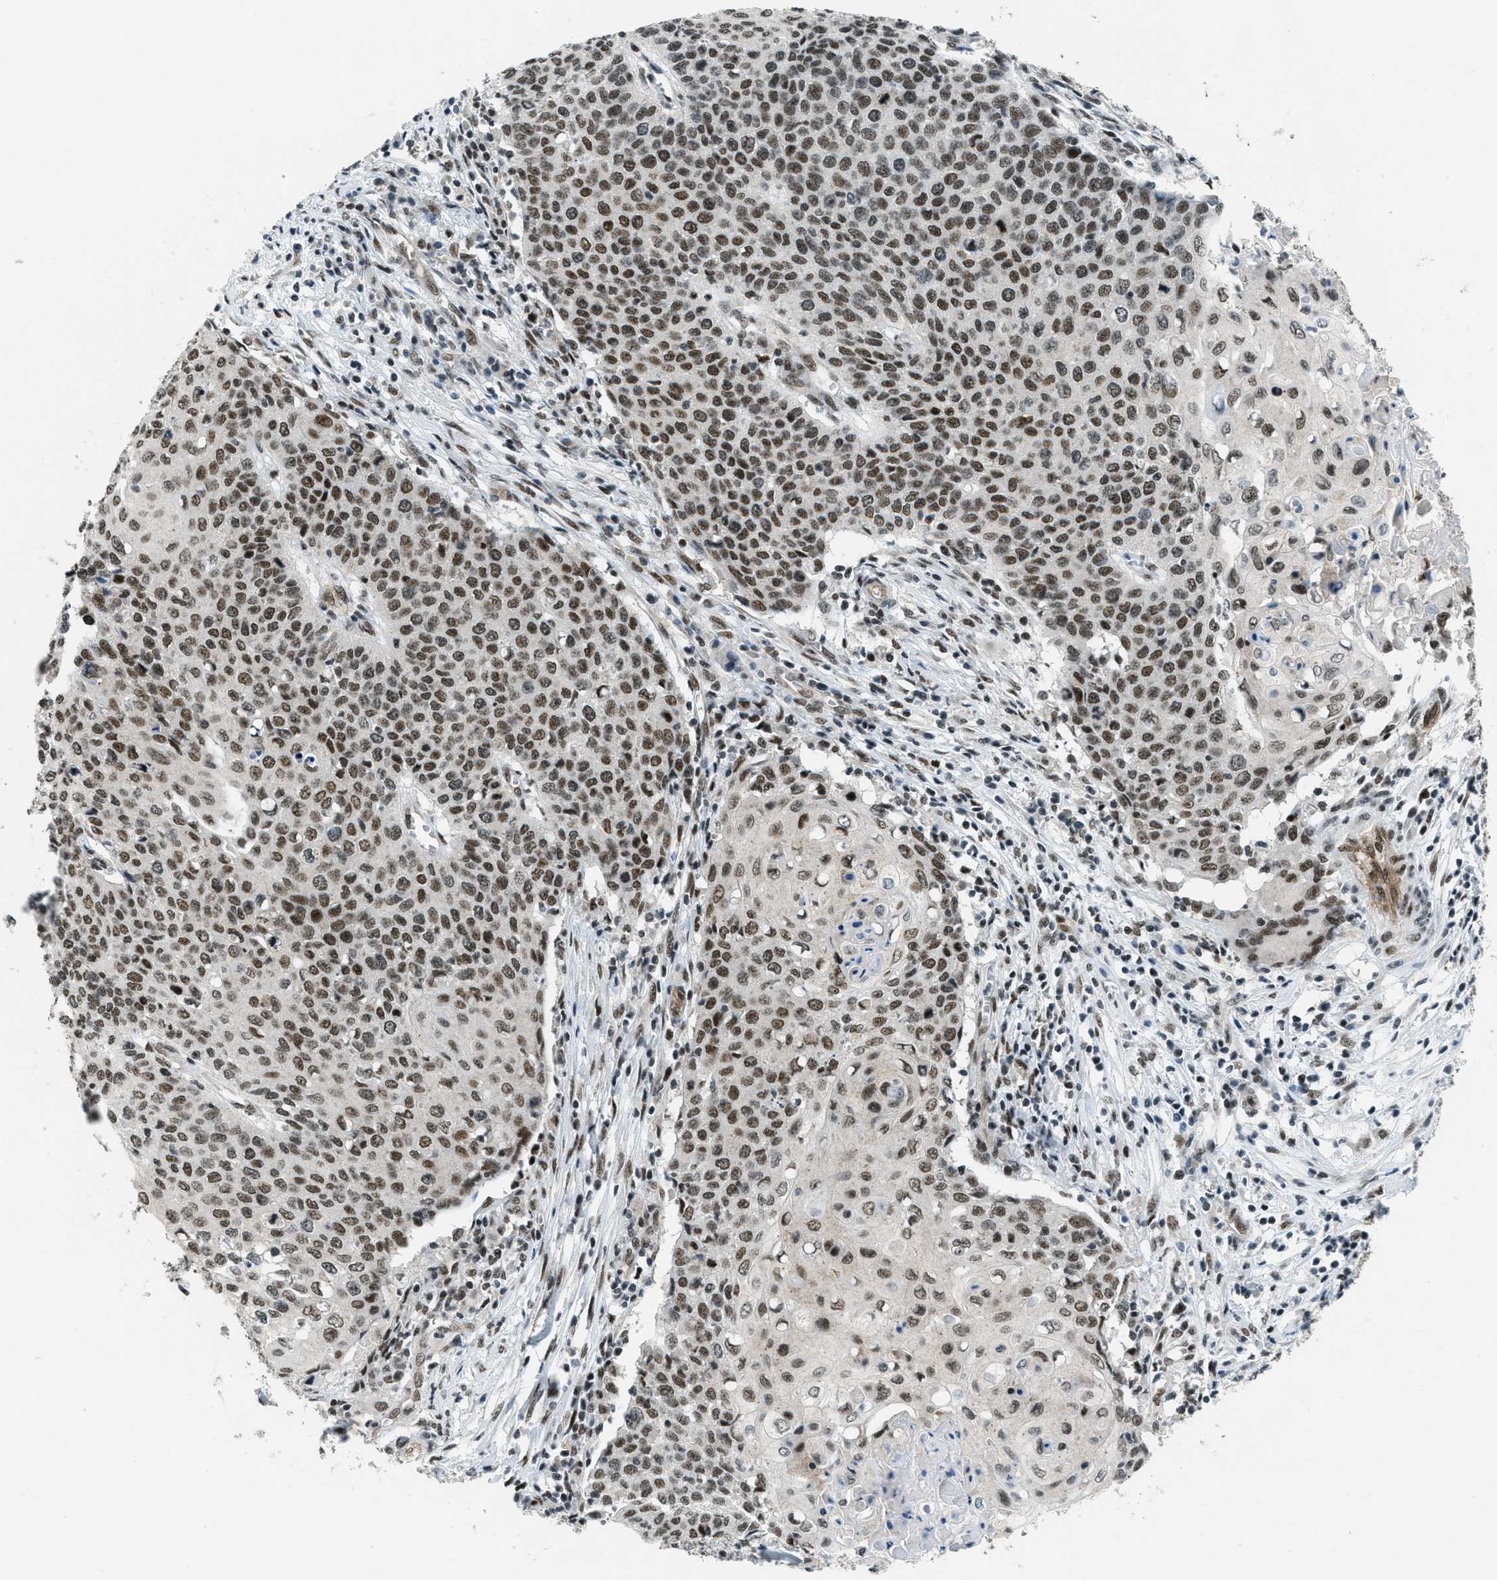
{"staining": {"intensity": "moderate", "quantity": ">75%", "location": "nuclear"}, "tissue": "cervical cancer", "cell_type": "Tumor cells", "image_type": "cancer", "snomed": [{"axis": "morphology", "description": "Squamous cell carcinoma, NOS"}, {"axis": "topography", "description": "Cervix"}], "caption": "A micrograph showing moderate nuclear positivity in approximately >75% of tumor cells in cervical cancer, as visualized by brown immunohistochemical staining.", "gene": "KLF6", "patient": {"sex": "female", "age": 39}}